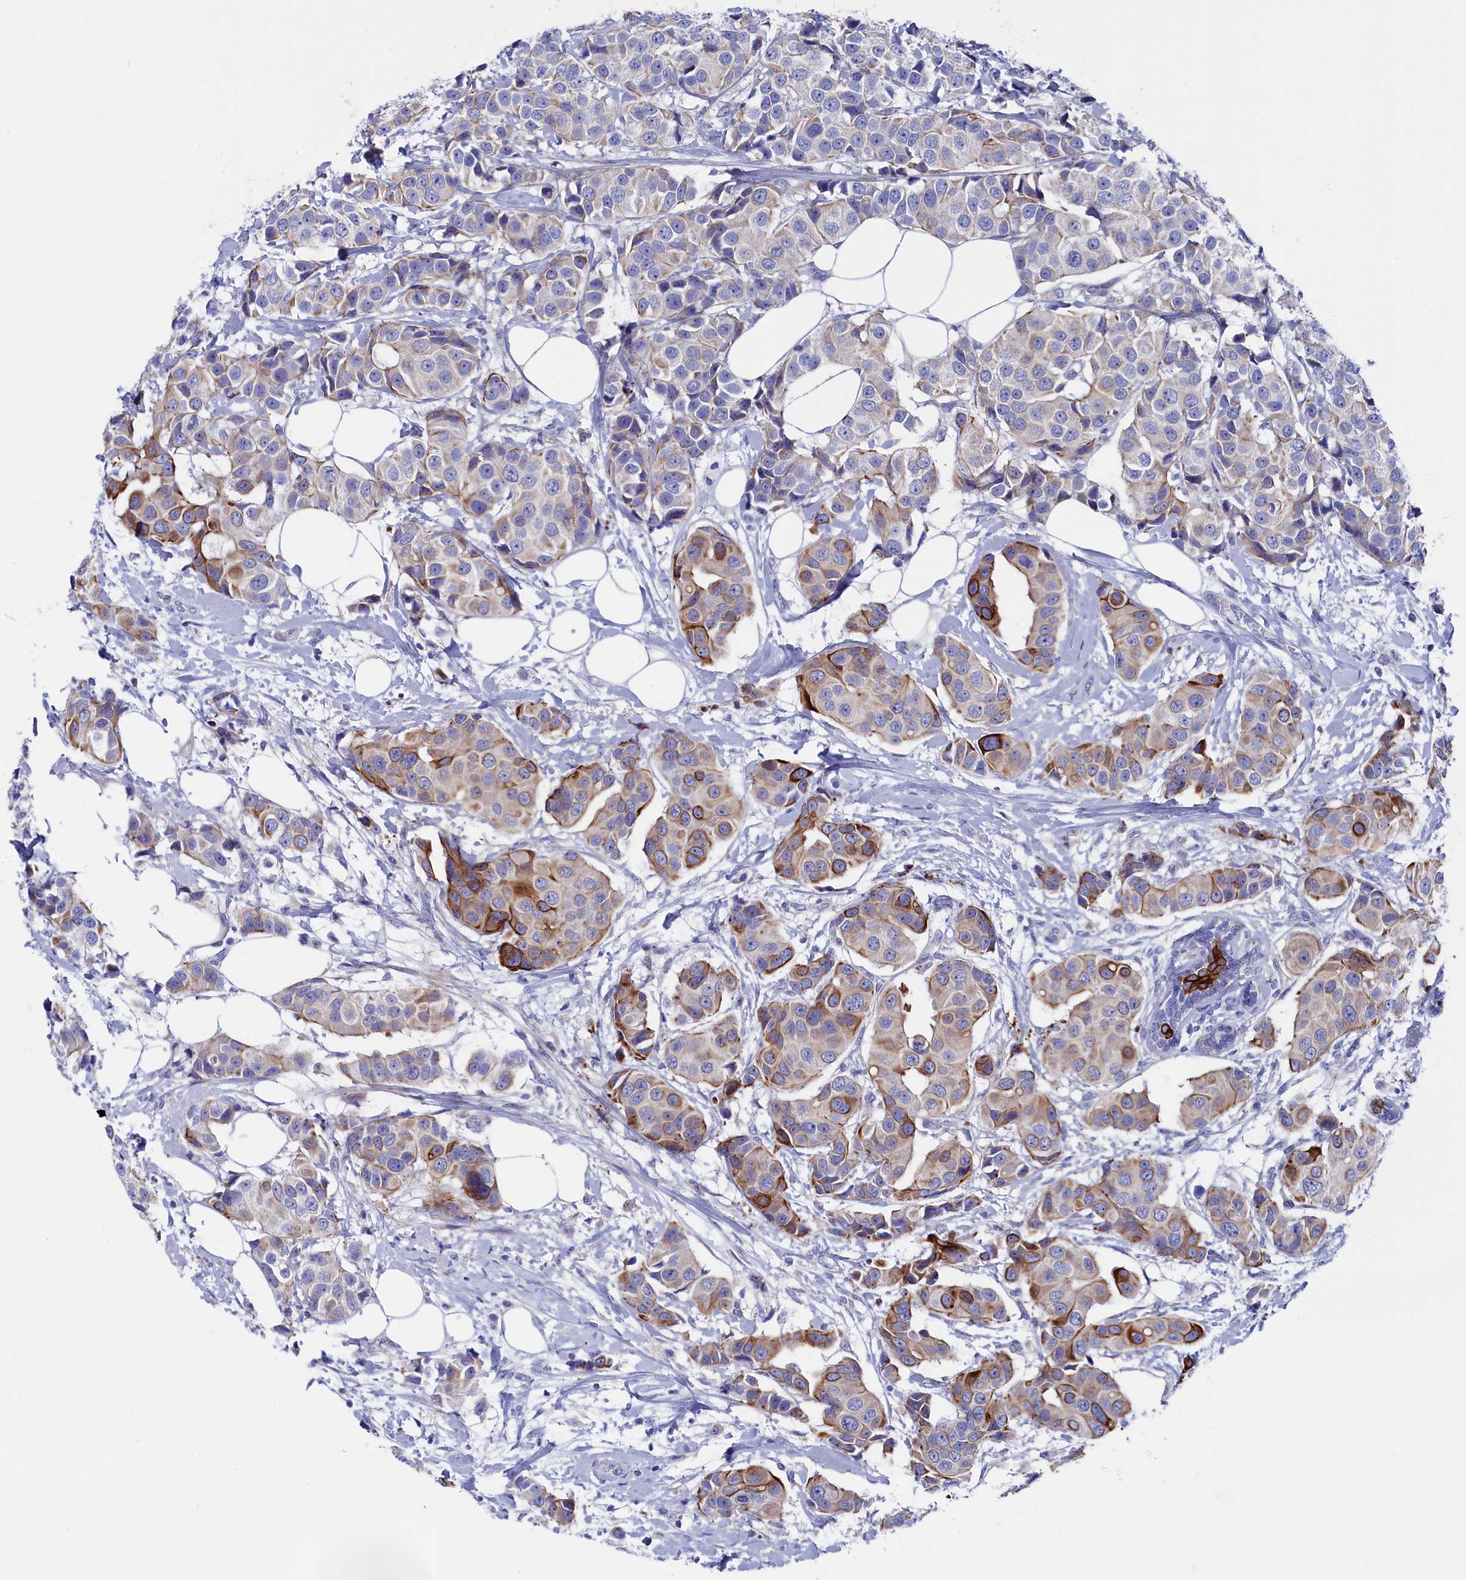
{"staining": {"intensity": "moderate", "quantity": "25%-75%", "location": "cytoplasmic/membranous"}, "tissue": "breast cancer", "cell_type": "Tumor cells", "image_type": "cancer", "snomed": [{"axis": "morphology", "description": "Normal tissue, NOS"}, {"axis": "morphology", "description": "Duct carcinoma"}, {"axis": "topography", "description": "Breast"}], "caption": "An IHC micrograph of tumor tissue is shown. Protein staining in brown shows moderate cytoplasmic/membranous positivity in breast cancer within tumor cells.", "gene": "NUDT7", "patient": {"sex": "female", "age": 39}}